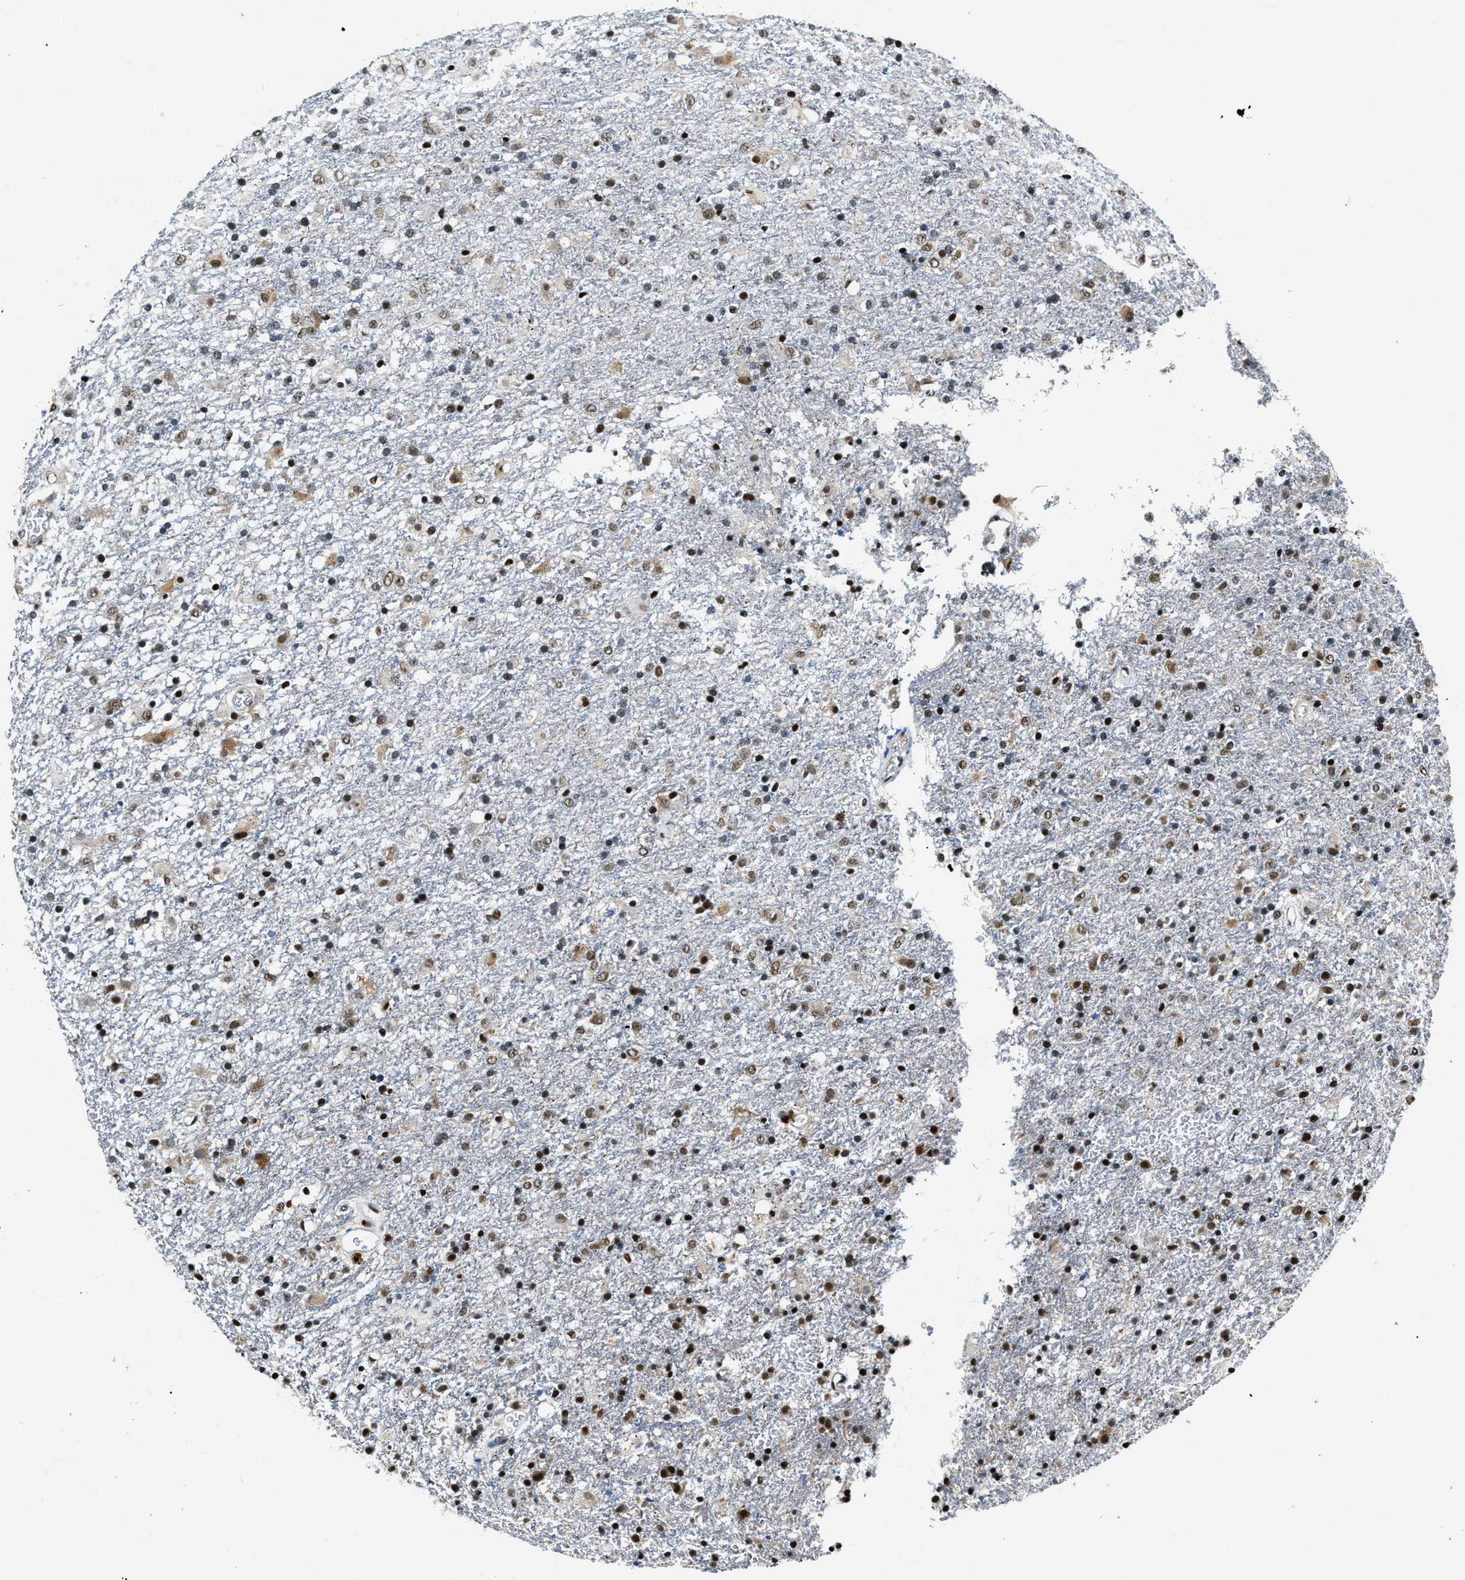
{"staining": {"intensity": "weak", "quantity": "25%-75%", "location": "nuclear"}, "tissue": "glioma", "cell_type": "Tumor cells", "image_type": "cancer", "snomed": [{"axis": "morphology", "description": "Glioma, malignant, Low grade"}, {"axis": "topography", "description": "Brain"}], "caption": "Glioma tissue demonstrates weak nuclear staining in approximately 25%-75% of tumor cells", "gene": "CCNE1", "patient": {"sex": "male", "age": 65}}